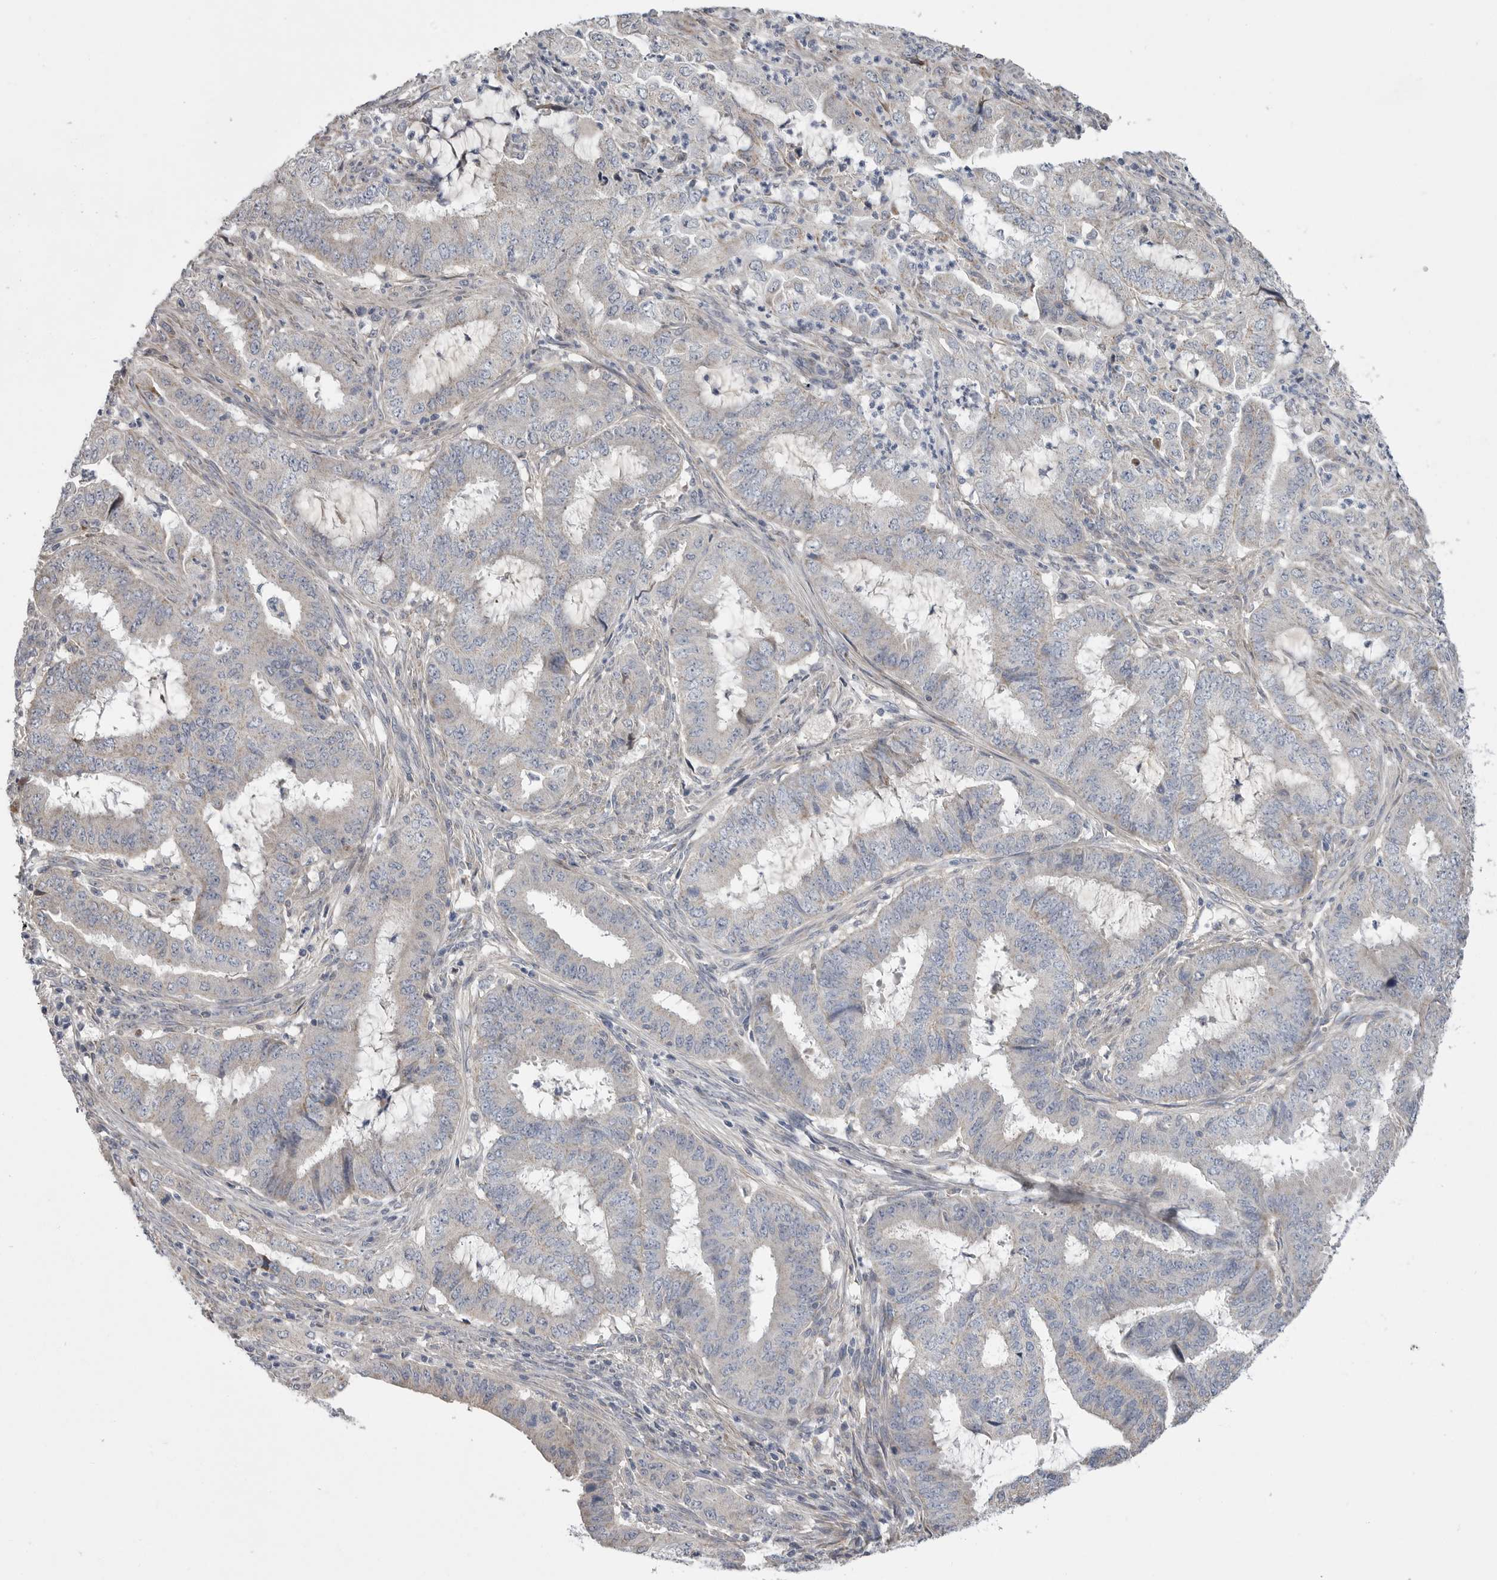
{"staining": {"intensity": "negative", "quantity": "none", "location": "none"}, "tissue": "endometrial cancer", "cell_type": "Tumor cells", "image_type": "cancer", "snomed": [{"axis": "morphology", "description": "Adenocarcinoma, NOS"}, {"axis": "topography", "description": "Endometrium"}], "caption": "Protein analysis of adenocarcinoma (endometrial) demonstrates no significant expression in tumor cells.", "gene": "CRP", "patient": {"sex": "female", "age": 51}}